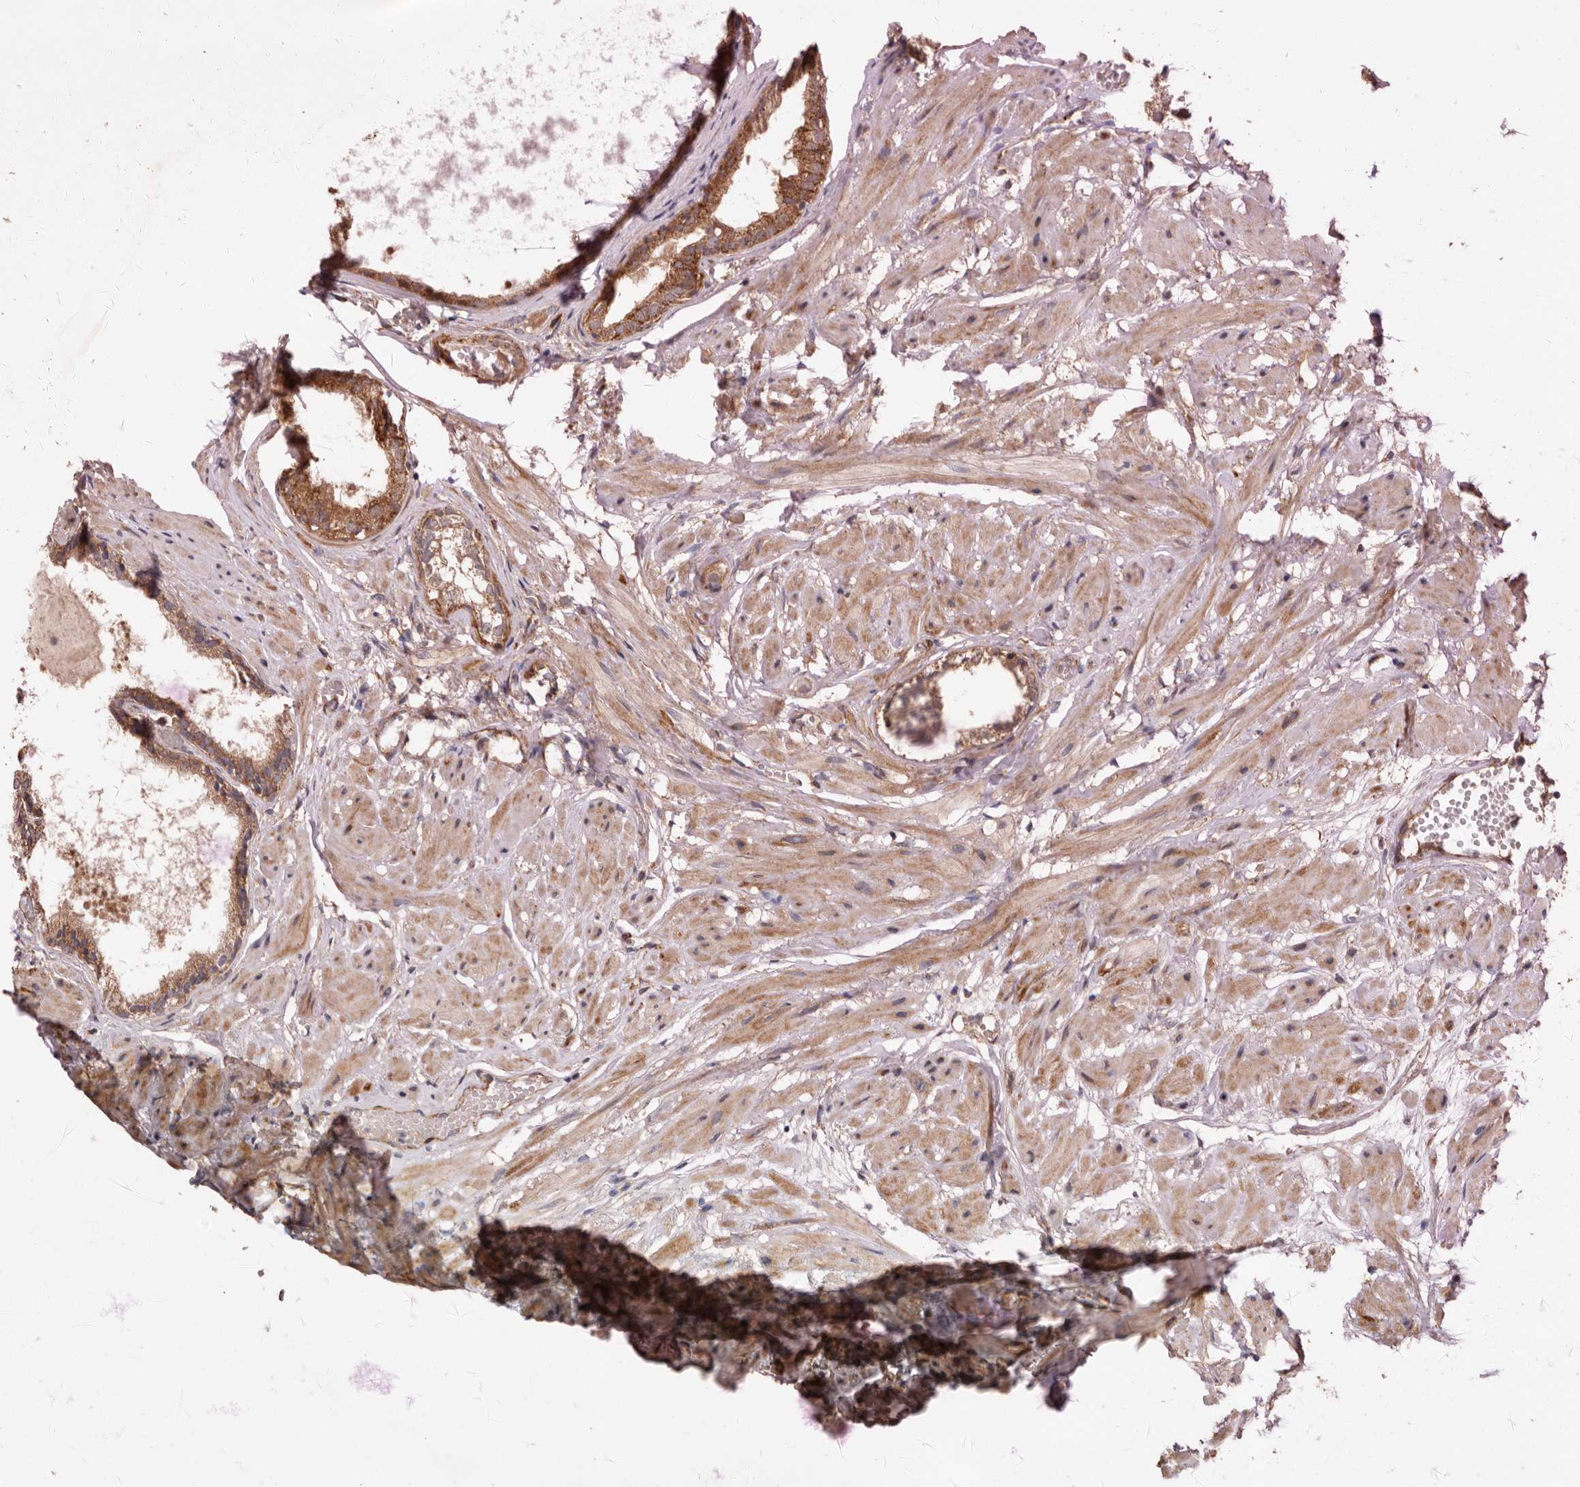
{"staining": {"intensity": "strong", "quantity": ">75%", "location": "cytoplasmic/membranous"}, "tissue": "prostate cancer", "cell_type": "Tumor cells", "image_type": "cancer", "snomed": [{"axis": "morphology", "description": "Adenocarcinoma, Low grade"}, {"axis": "topography", "description": "Prostate"}], "caption": "A brown stain highlights strong cytoplasmic/membranous expression of a protein in human prostate cancer (low-grade adenocarcinoma) tumor cells.", "gene": "PROKR1", "patient": {"sex": "male", "age": 88}}